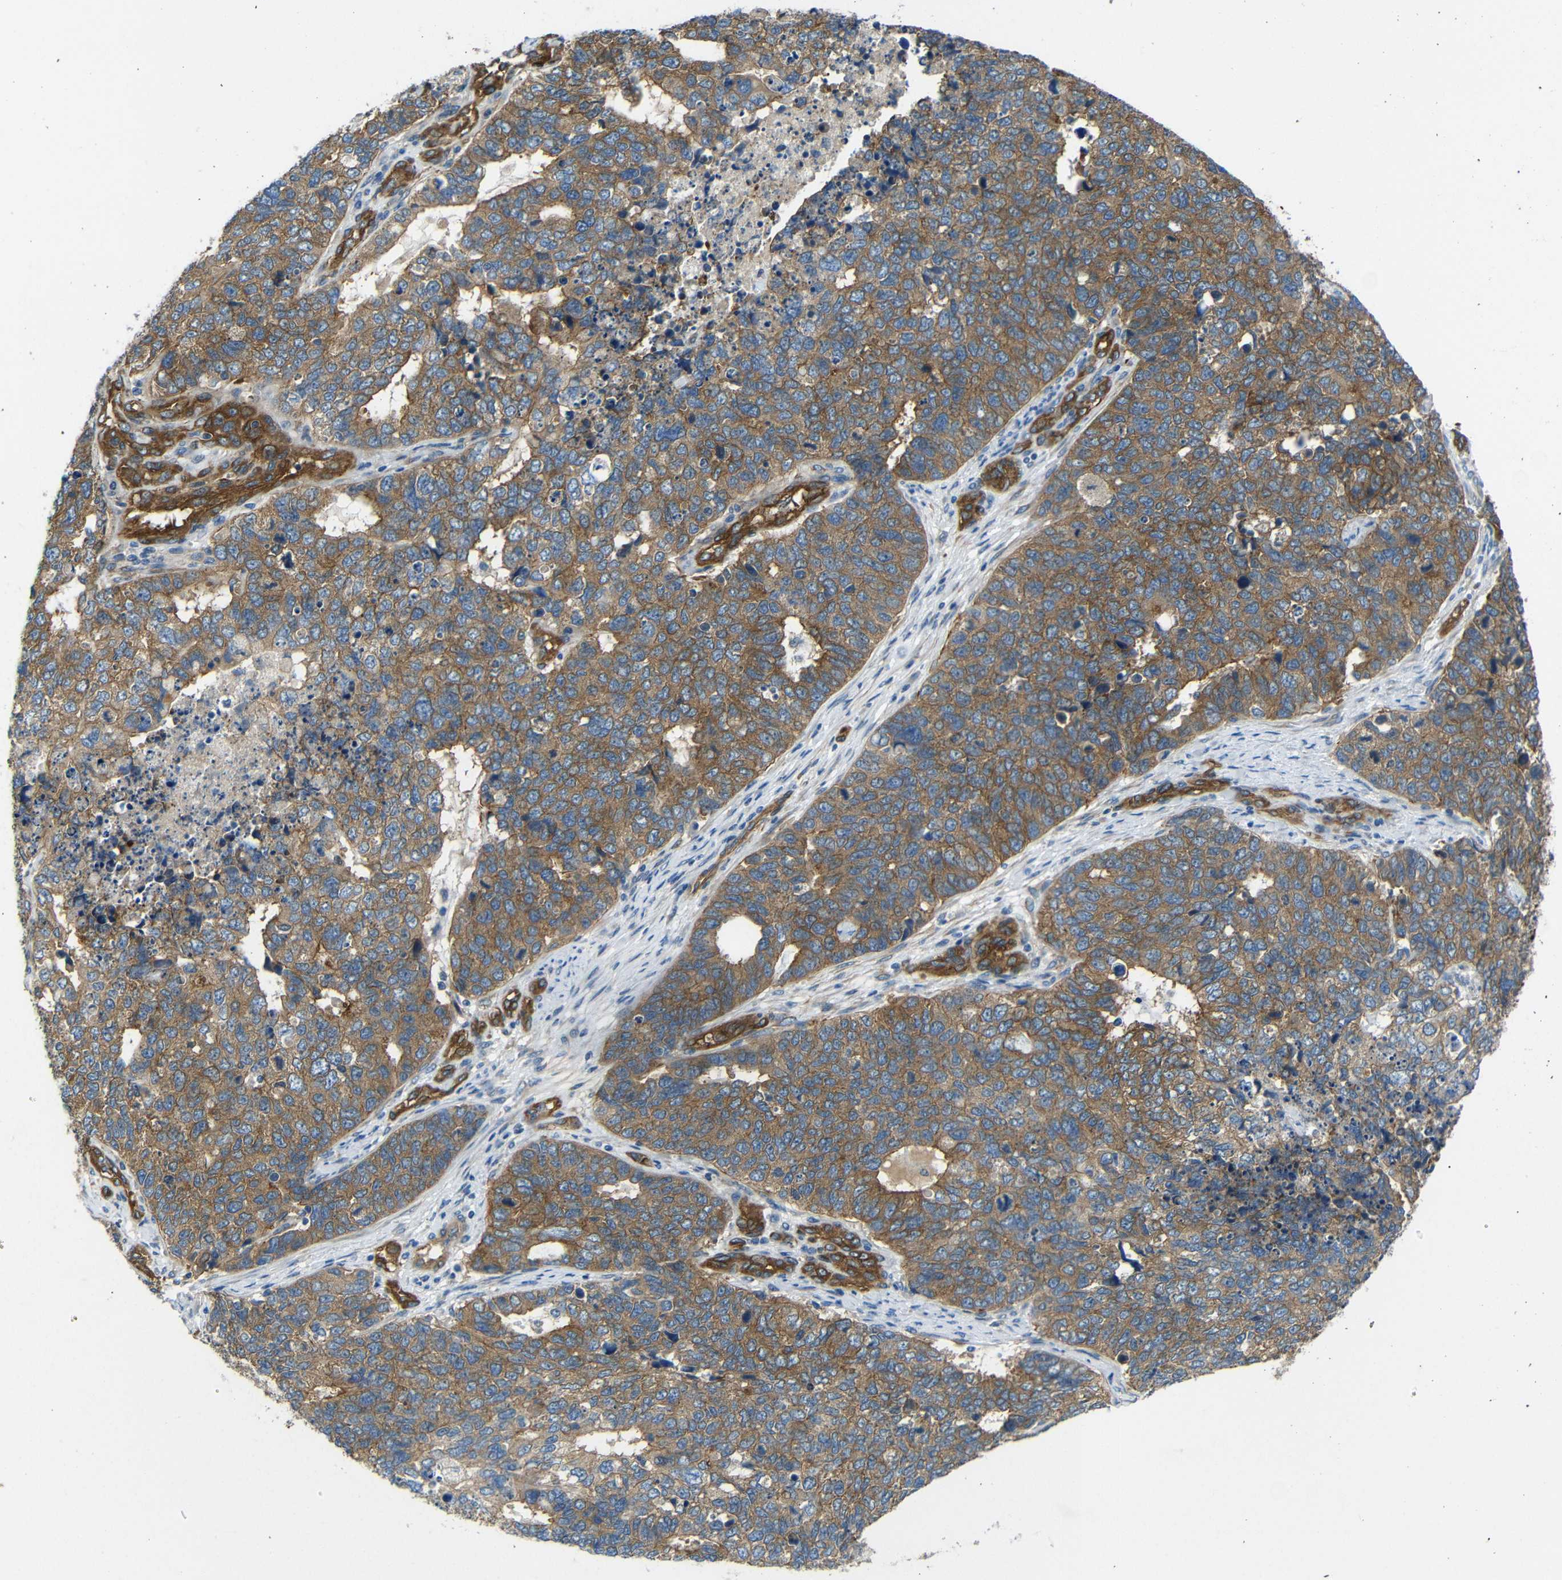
{"staining": {"intensity": "moderate", "quantity": ">75%", "location": "cytoplasmic/membranous"}, "tissue": "cervical cancer", "cell_type": "Tumor cells", "image_type": "cancer", "snomed": [{"axis": "morphology", "description": "Squamous cell carcinoma, NOS"}, {"axis": "topography", "description": "Cervix"}], "caption": "Tumor cells reveal medium levels of moderate cytoplasmic/membranous expression in approximately >75% of cells in human cervical squamous cell carcinoma. The staining was performed using DAB to visualize the protein expression in brown, while the nuclei were stained in blue with hematoxylin (Magnification: 20x).", "gene": "MYO1B", "patient": {"sex": "female", "age": 63}}